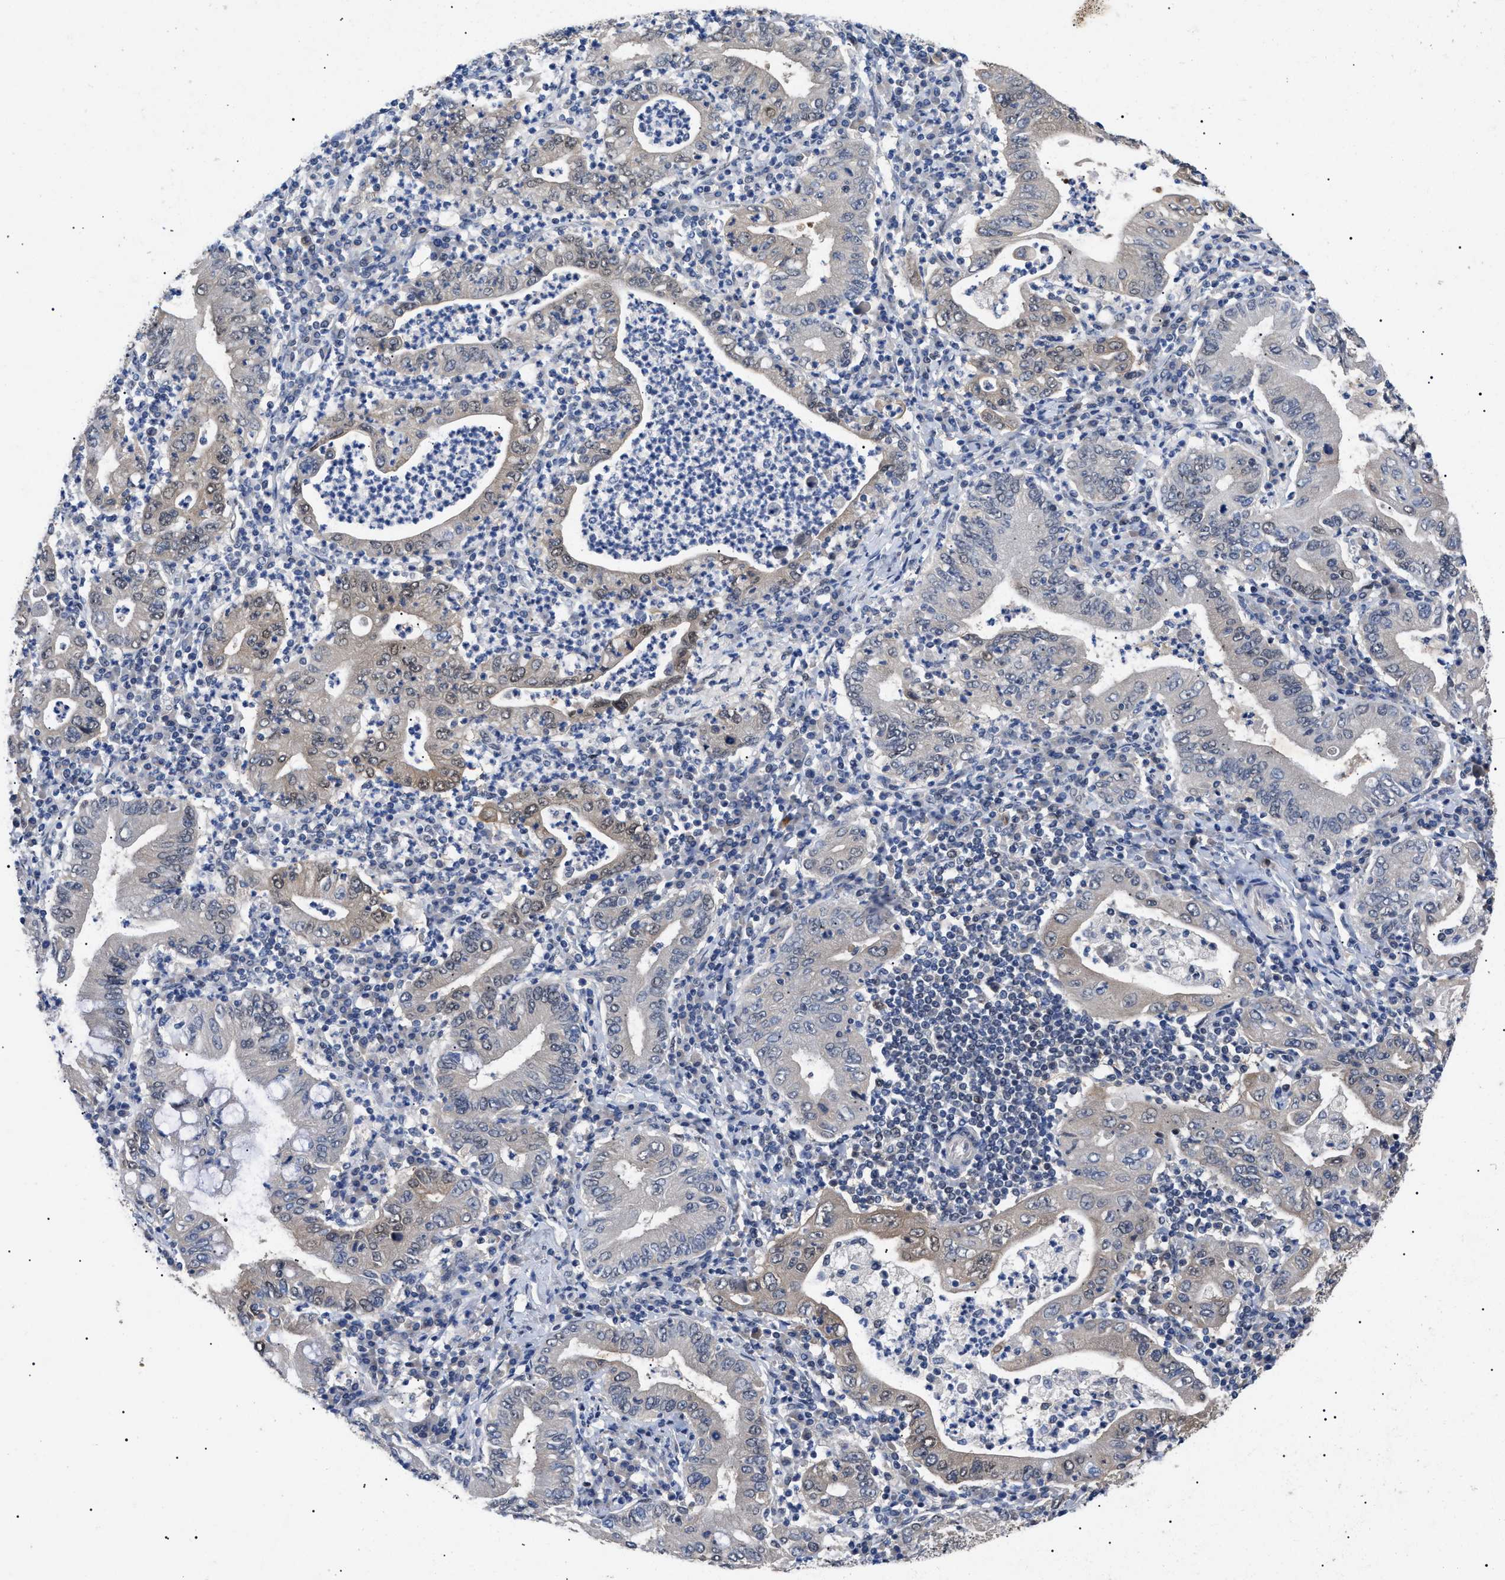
{"staining": {"intensity": "weak", "quantity": ">75%", "location": "cytoplasmic/membranous,nuclear"}, "tissue": "stomach cancer", "cell_type": "Tumor cells", "image_type": "cancer", "snomed": [{"axis": "morphology", "description": "Normal tissue, NOS"}, {"axis": "morphology", "description": "Adenocarcinoma, NOS"}, {"axis": "topography", "description": "Esophagus"}, {"axis": "topography", "description": "Stomach, upper"}, {"axis": "topography", "description": "Peripheral nerve tissue"}], "caption": "This is a histology image of IHC staining of adenocarcinoma (stomach), which shows weak positivity in the cytoplasmic/membranous and nuclear of tumor cells.", "gene": "GARRE1", "patient": {"sex": "male", "age": 62}}